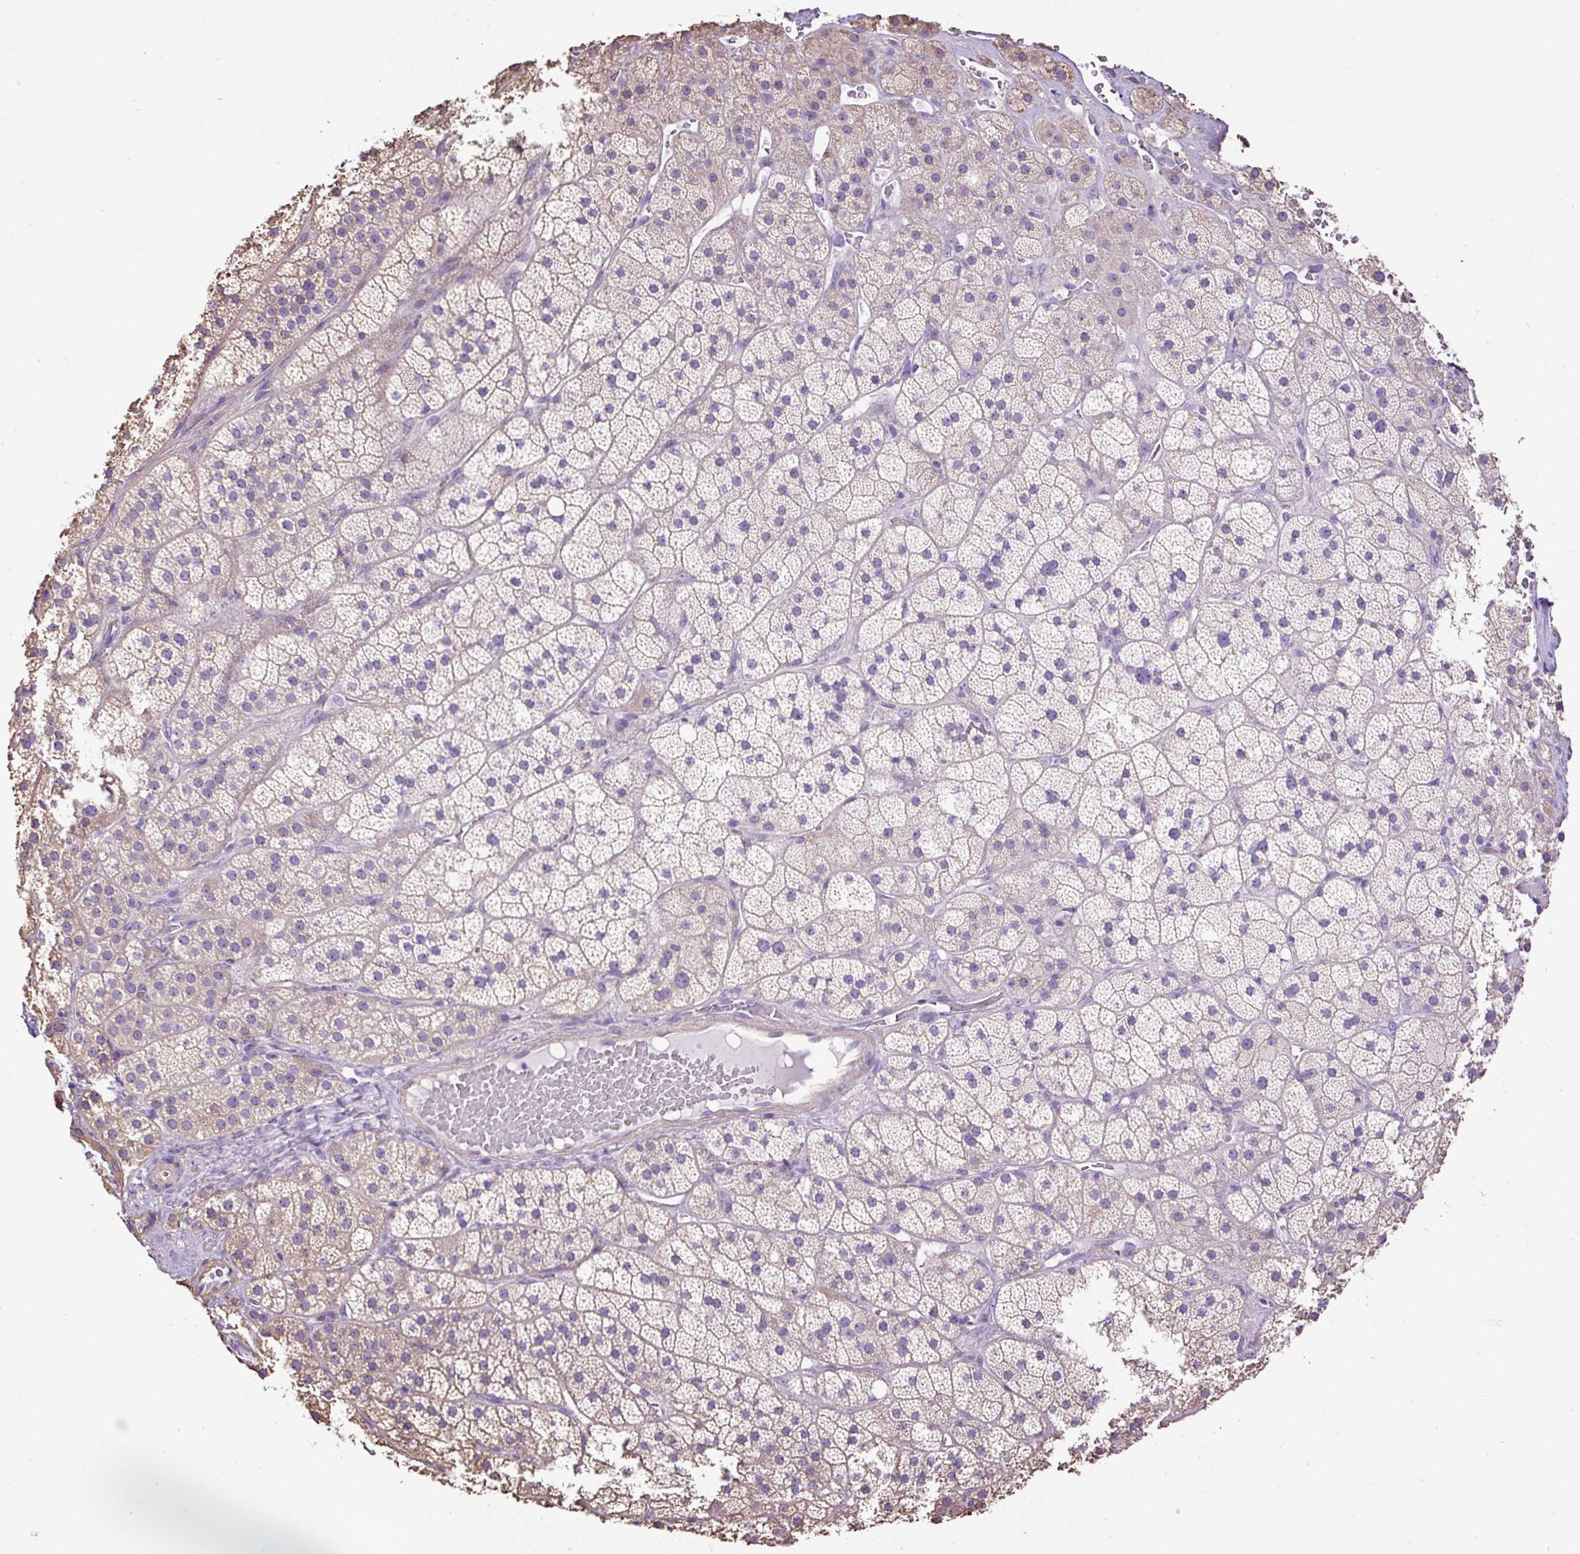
{"staining": {"intensity": "weak", "quantity": "<25%", "location": "cytoplasmic/membranous"}, "tissue": "adrenal gland", "cell_type": "Glandular cells", "image_type": "normal", "snomed": [{"axis": "morphology", "description": "Normal tissue, NOS"}, {"axis": "topography", "description": "Adrenal gland"}], "caption": "DAB (3,3'-diaminobenzidine) immunohistochemical staining of benign adrenal gland displays no significant expression in glandular cells. The staining was performed using DAB (3,3'-diaminobenzidine) to visualize the protein expression in brown, while the nuclei were stained in blue with hematoxylin (Magnification: 20x).", "gene": "PDIA2", "patient": {"sex": "male", "age": 57}}